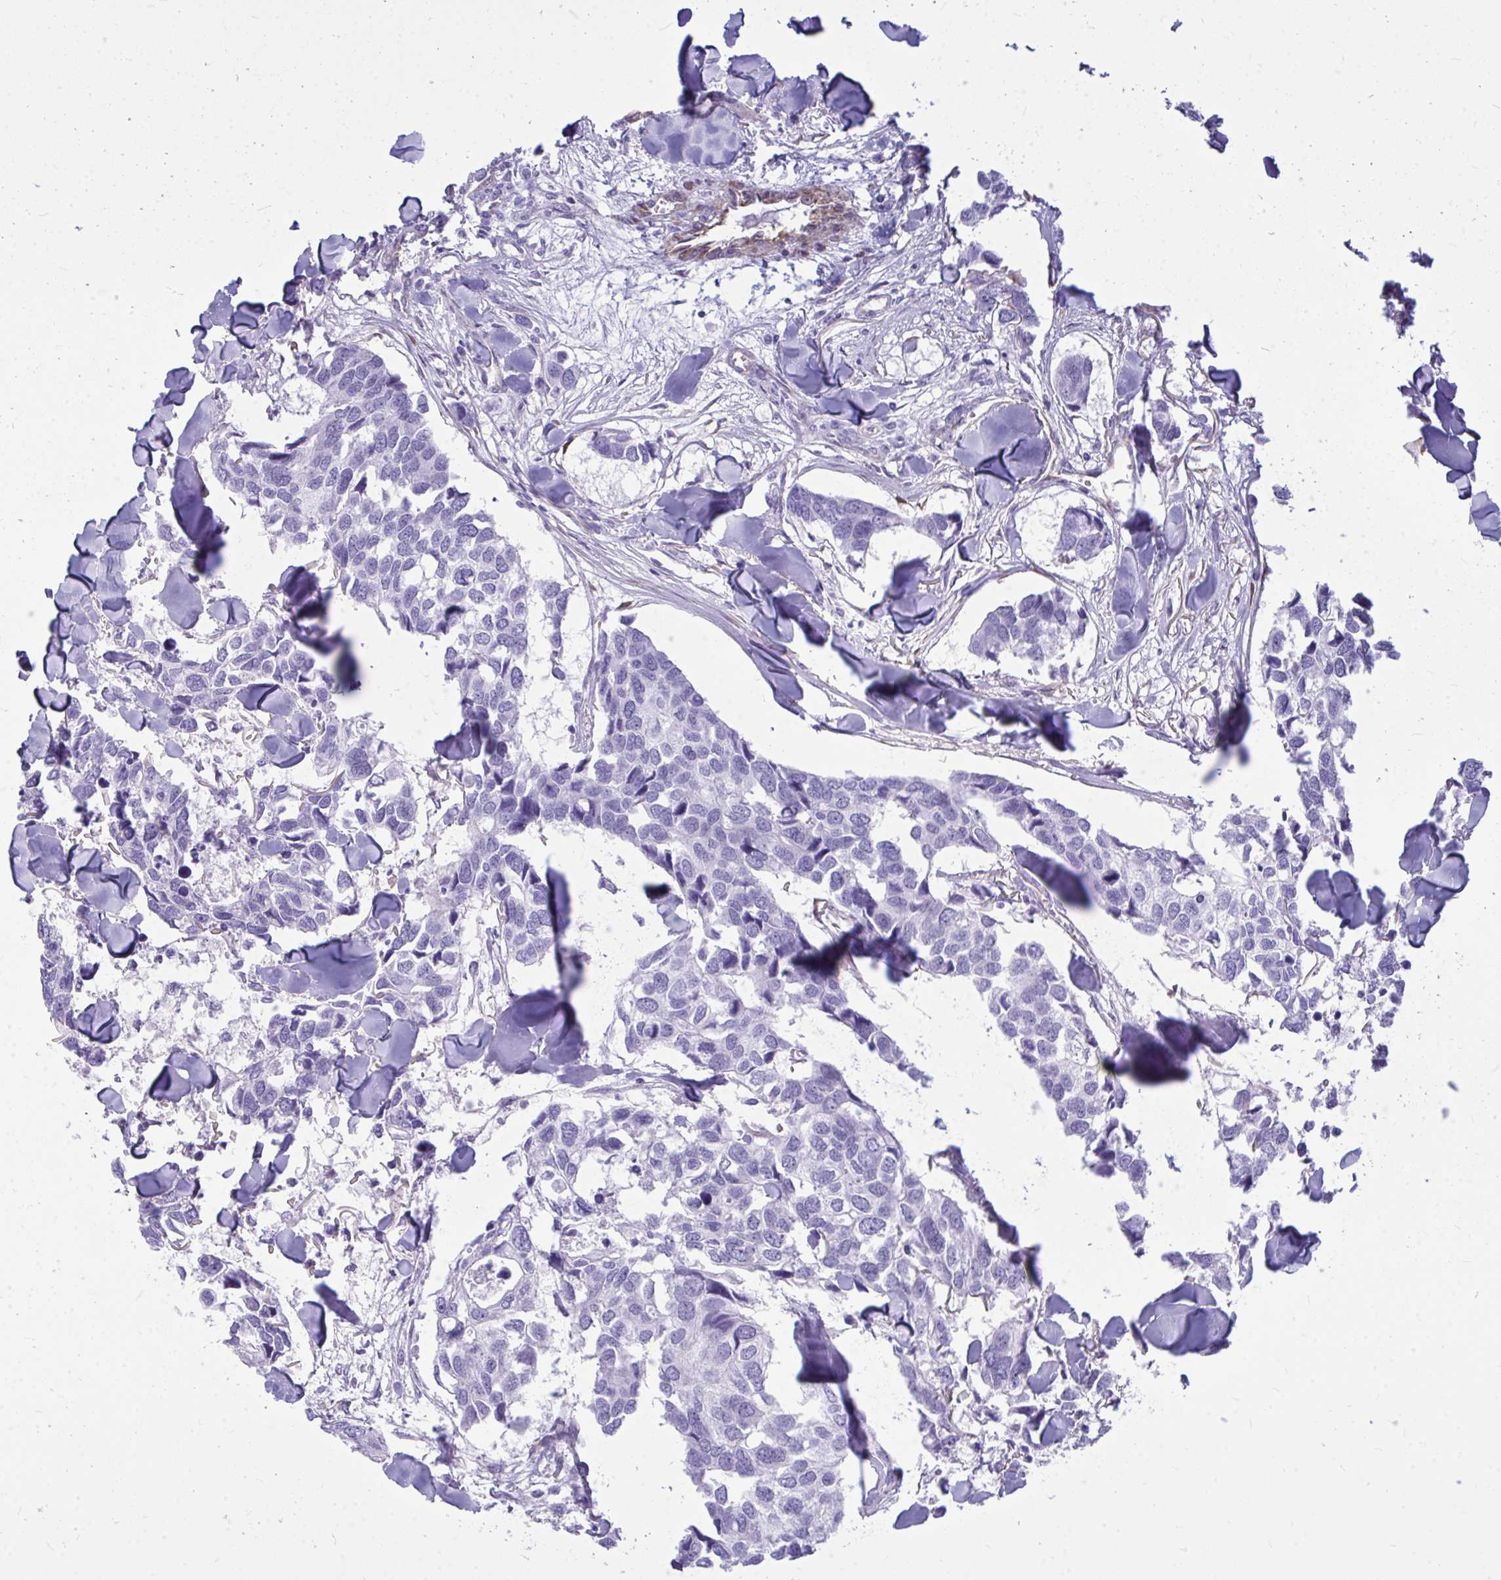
{"staining": {"intensity": "negative", "quantity": "none", "location": "none"}, "tissue": "breast cancer", "cell_type": "Tumor cells", "image_type": "cancer", "snomed": [{"axis": "morphology", "description": "Duct carcinoma"}, {"axis": "topography", "description": "Breast"}], "caption": "A micrograph of human infiltrating ductal carcinoma (breast) is negative for staining in tumor cells.", "gene": "LIMS2", "patient": {"sex": "female", "age": 83}}